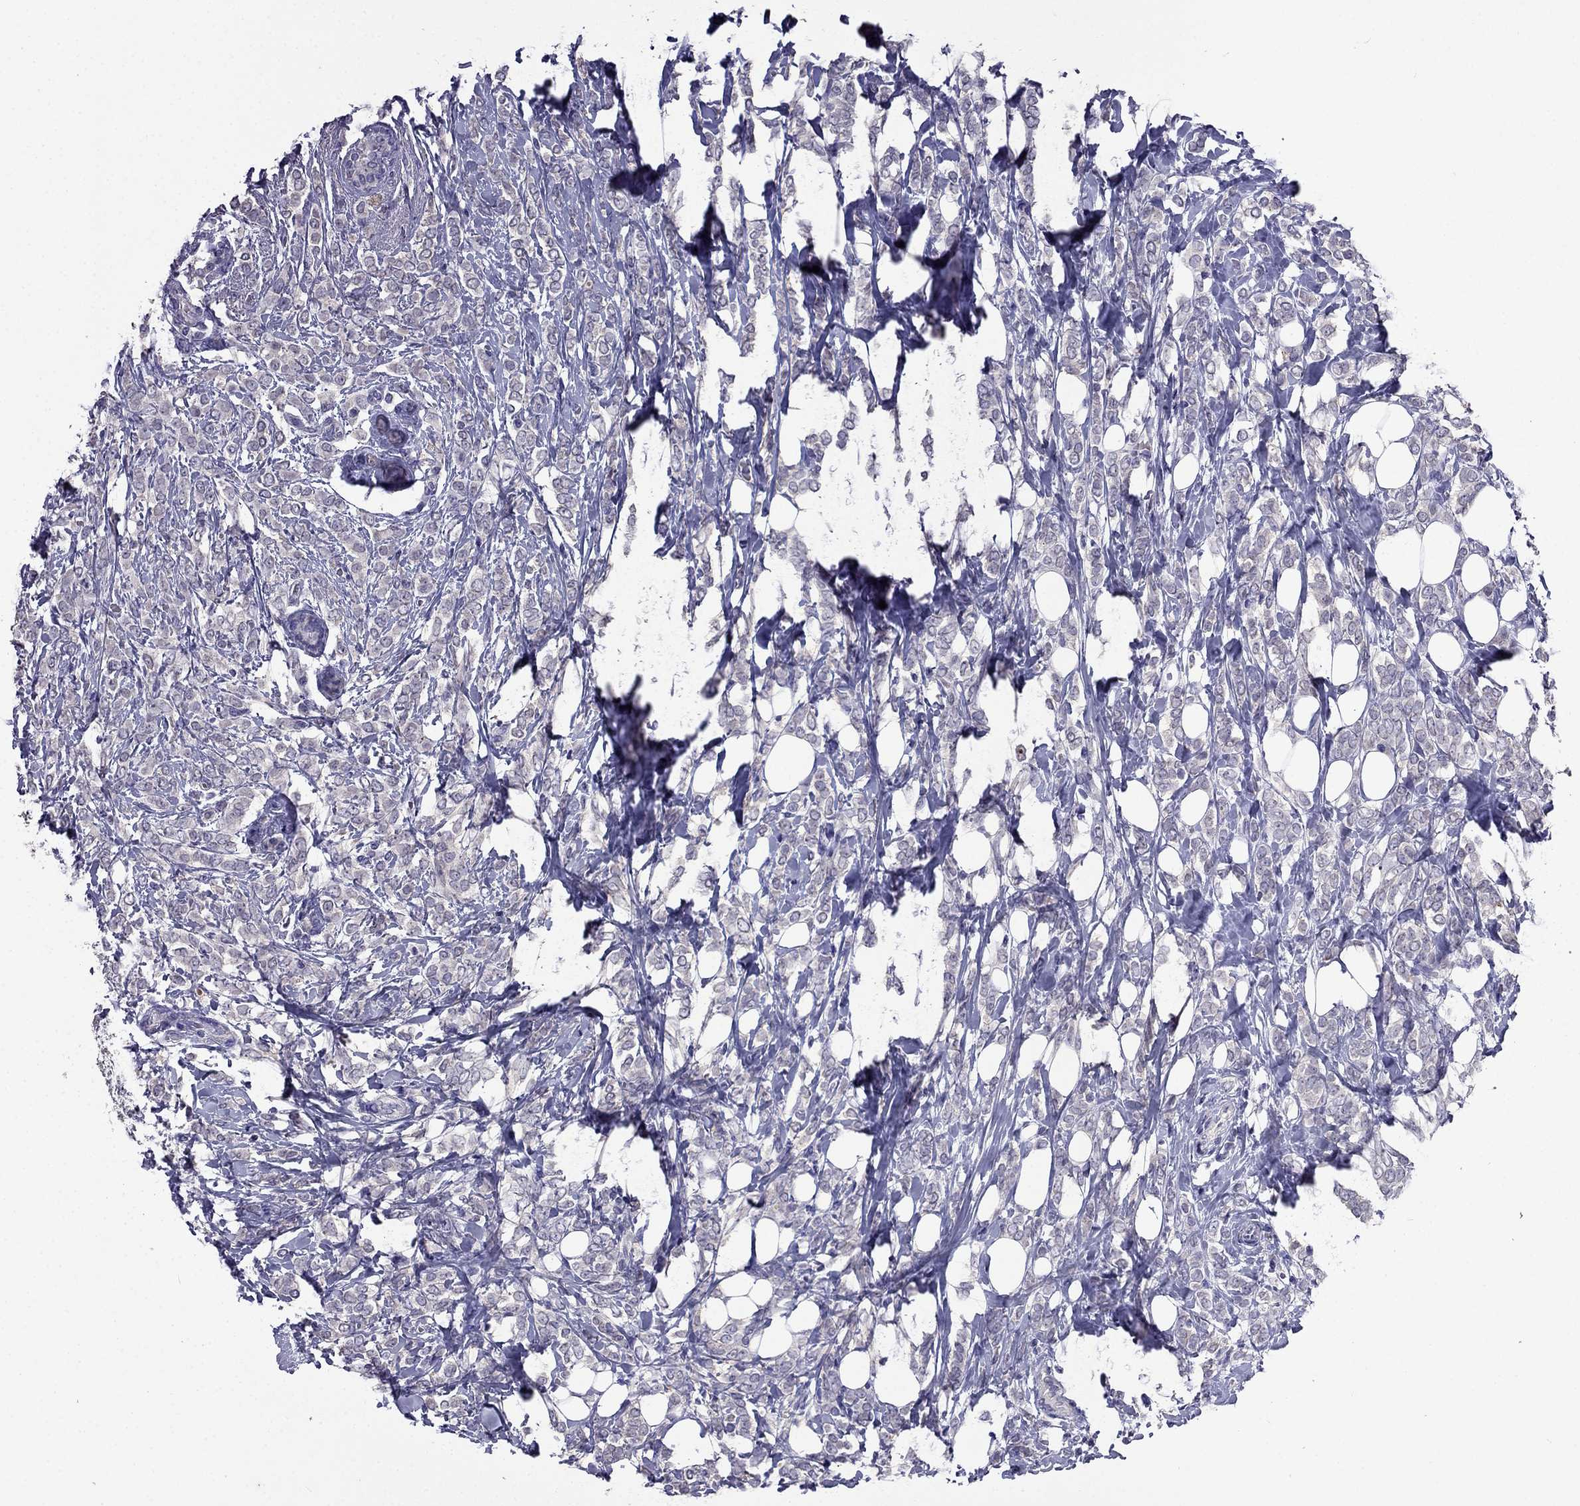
{"staining": {"intensity": "negative", "quantity": "none", "location": "none"}, "tissue": "breast cancer", "cell_type": "Tumor cells", "image_type": "cancer", "snomed": [{"axis": "morphology", "description": "Lobular carcinoma"}, {"axis": "topography", "description": "Breast"}], "caption": "This is an IHC photomicrograph of breast cancer (lobular carcinoma). There is no expression in tumor cells.", "gene": "AQP9", "patient": {"sex": "female", "age": 49}}